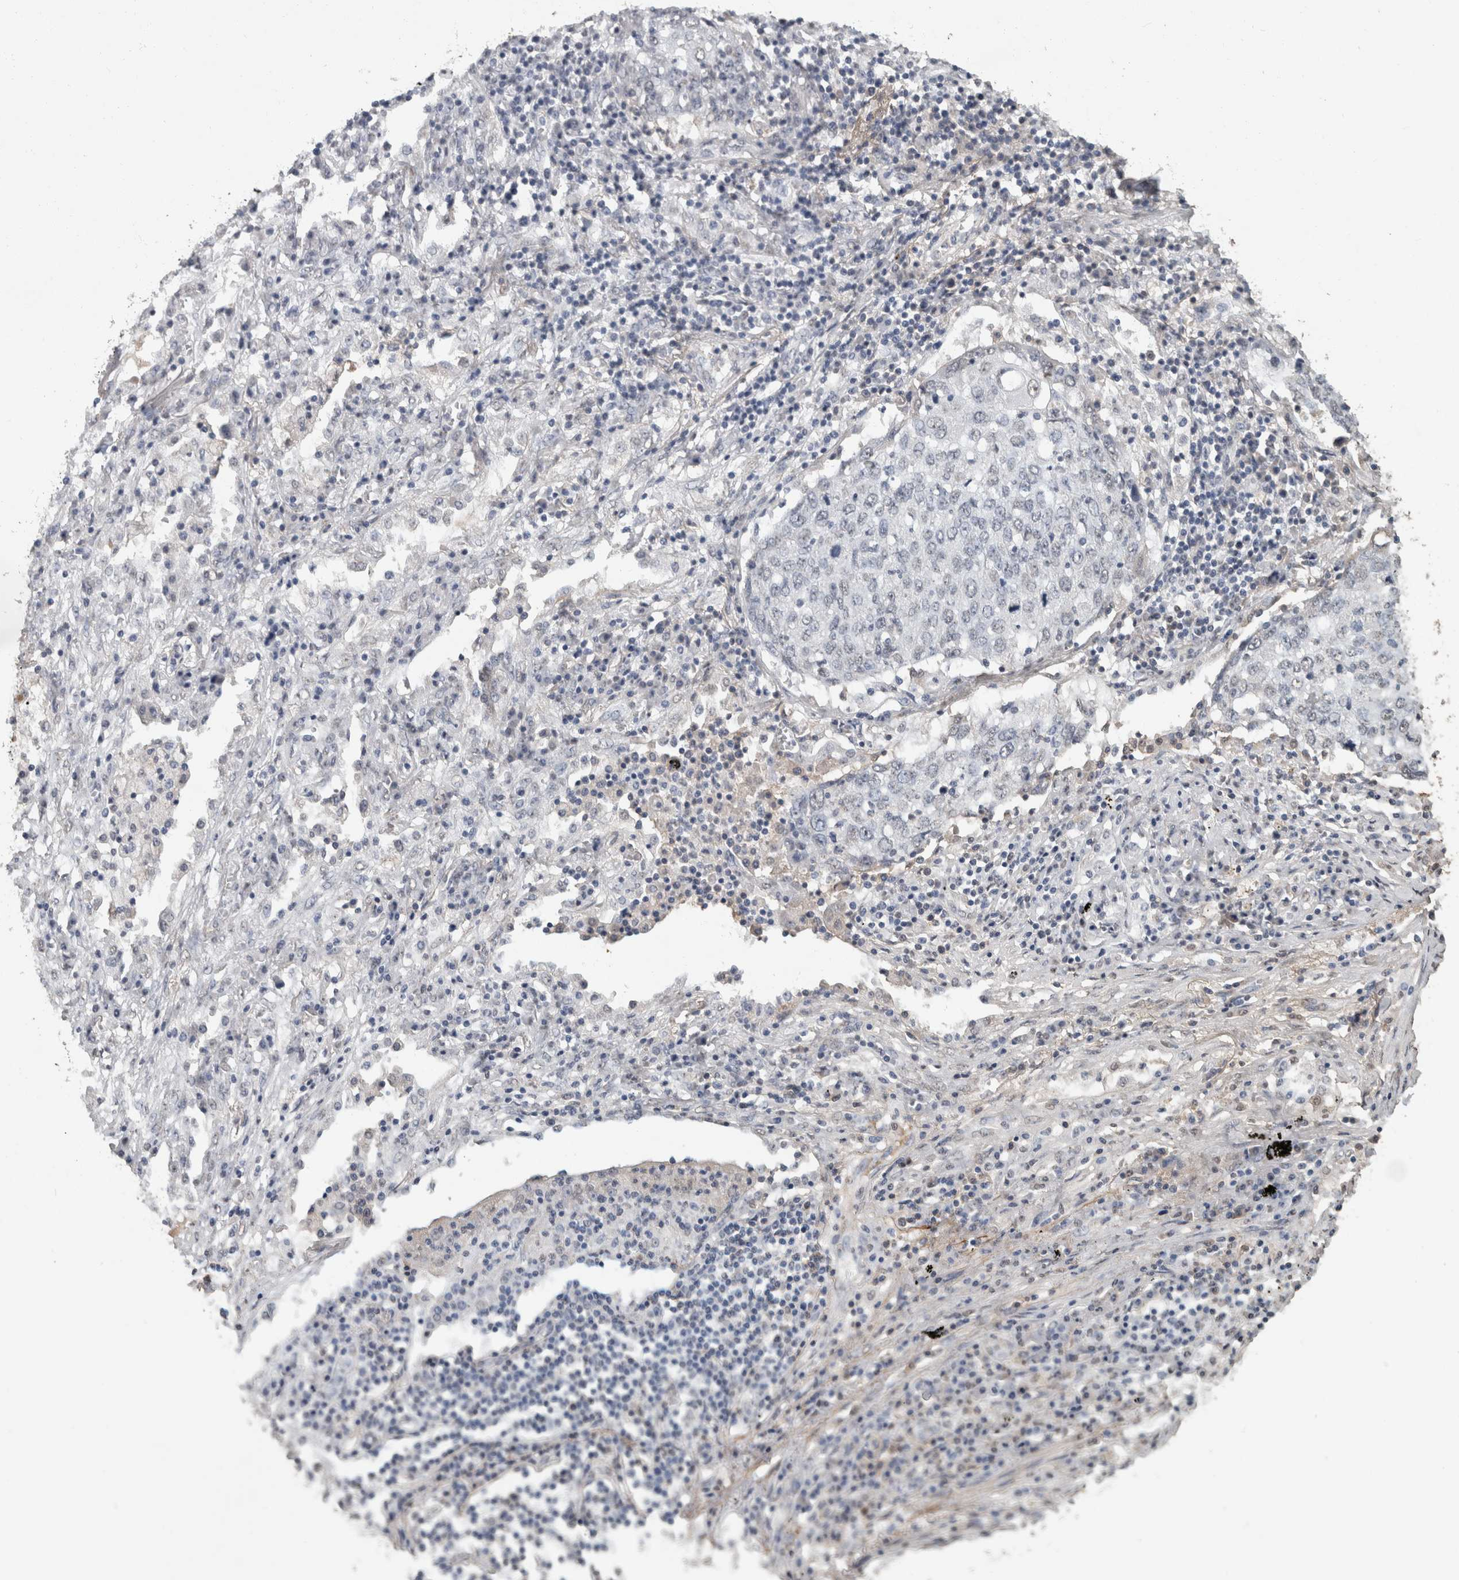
{"staining": {"intensity": "negative", "quantity": "none", "location": "none"}, "tissue": "lung cancer", "cell_type": "Tumor cells", "image_type": "cancer", "snomed": [{"axis": "morphology", "description": "Squamous cell carcinoma, NOS"}, {"axis": "topography", "description": "Lung"}], "caption": "High power microscopy image of an immunohistochemistry image of lung cancer, revealing no significant positivity in tumor cells.", "gene": "LTBP1", "patient": {"sex": "female", "age": 63}}